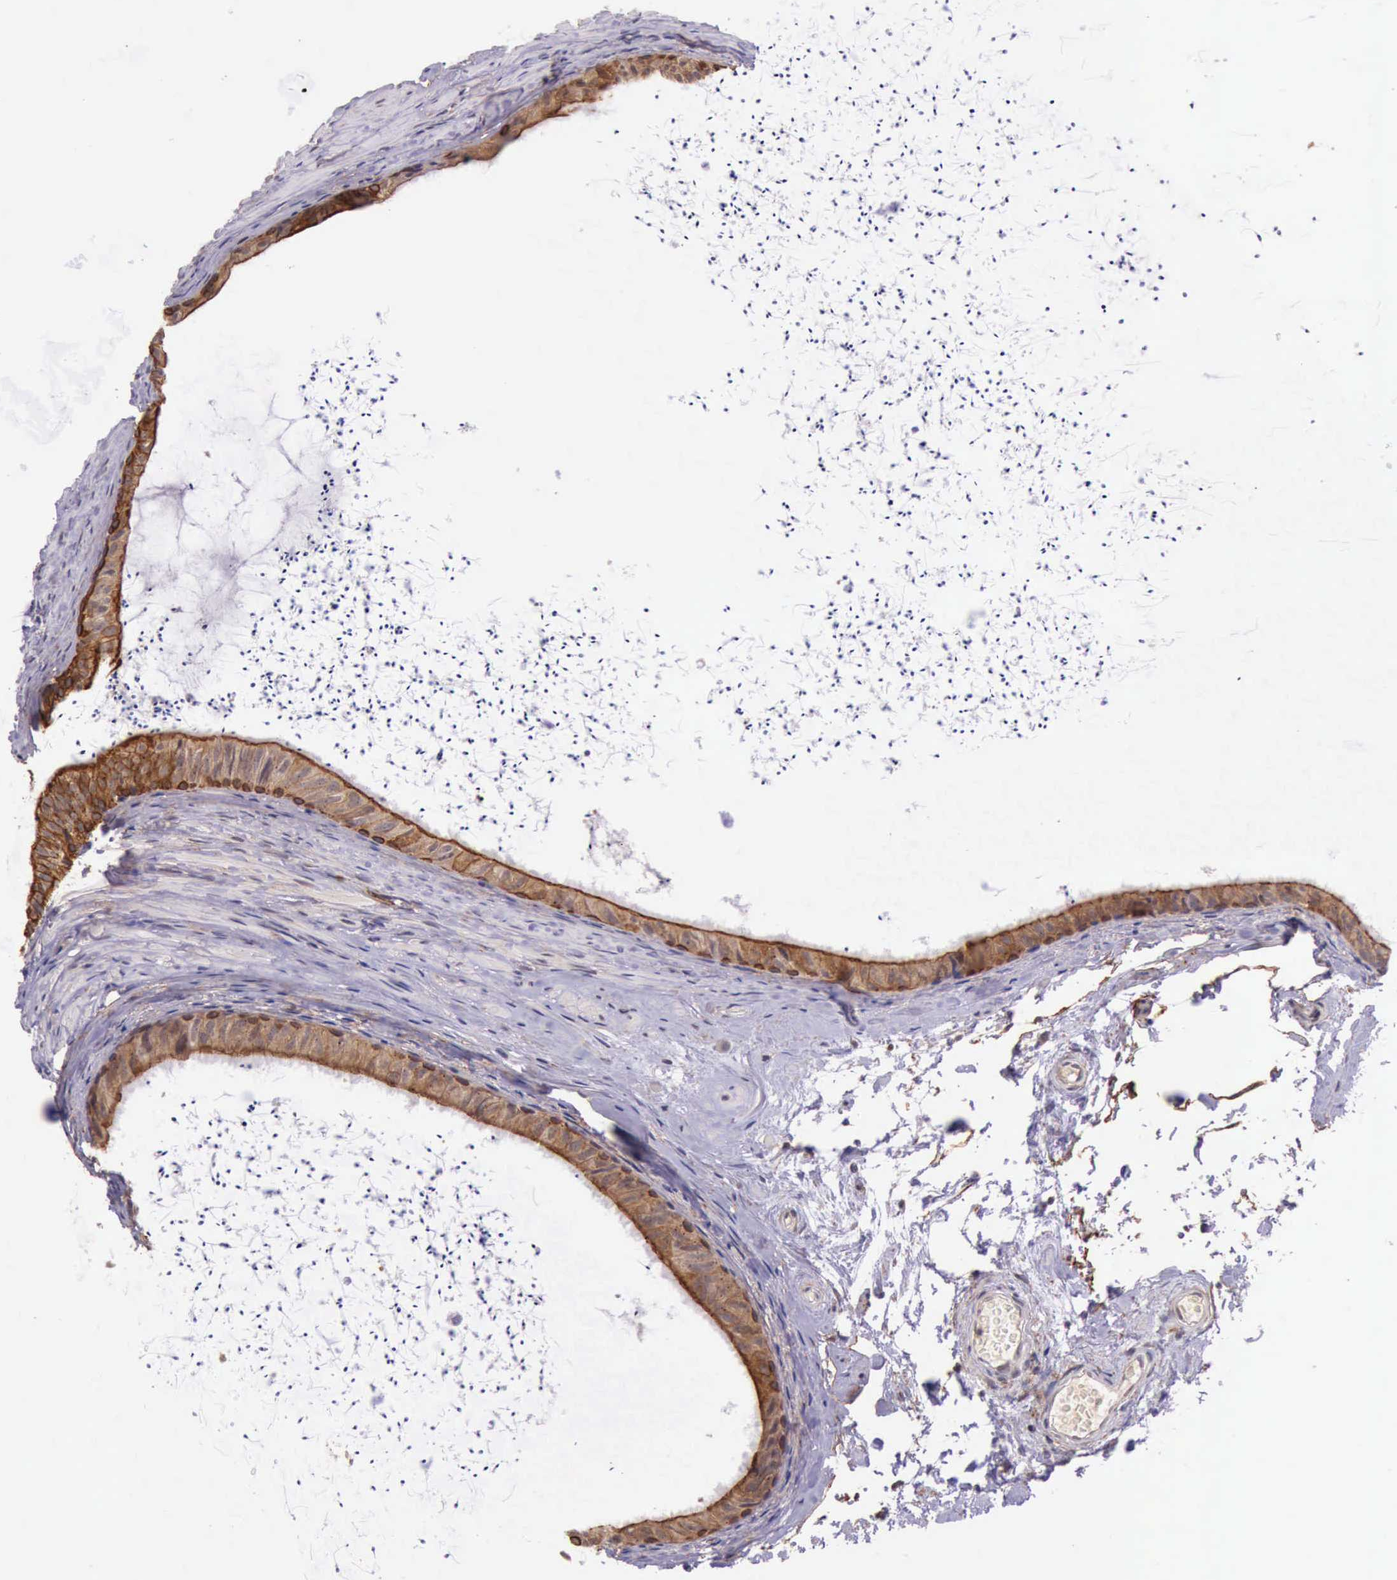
{"staining": {"intensity": "strong", "quantity": ">75%", "location": "cytoplasmic/membranous"}, "tissue": "epididymis", "cell_type": "Glandular cells", "image_type": "normal", "snomed": [{"axis": "morphology", "description": "Normal tissue, NOS"}, {"axis": "topography", "description": "Epididymis"}], "caption": "This histopathology image reveals benign epididymis stained with immunohistochemistry (IHC) to label a protein in brown. The cytoplasmic/membranous of glandular cells show strong positivity for the protein. Nuclei are counter-stained blue.", "gene": "PRICKLE3", "patient": {"sex": "male", "age": 77}}